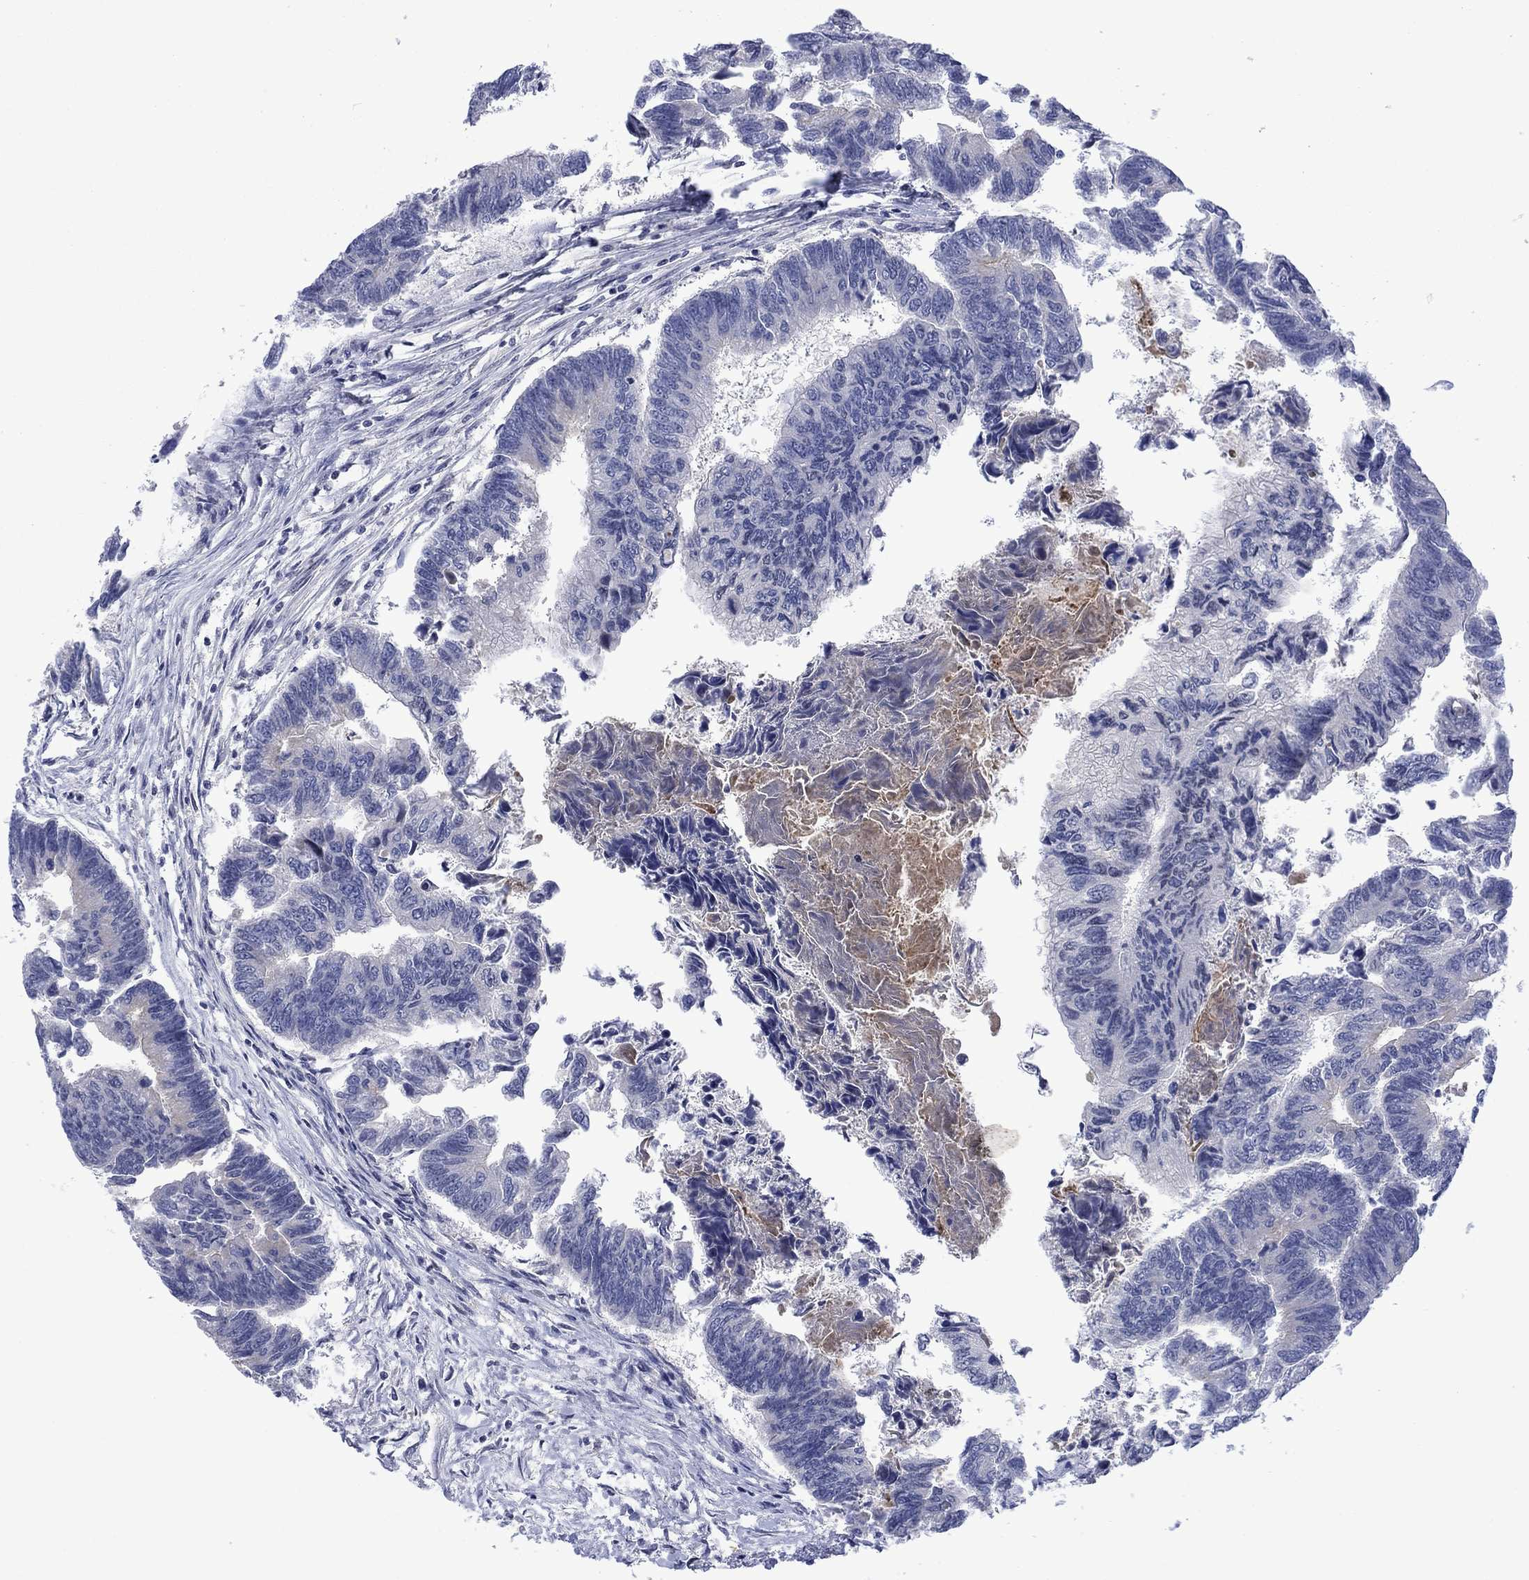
{"staining": {"intensity": "negative", "quantity": "none", "location": "none"}, "tissue": "colorectal cancer", "cell_type": "Tumor cells", "image_type": "cancer", "snomed": [{"axis": "morphology", "description": "Adenocarcinoma, NOS"}, {"axis": "topography", "description": "Colon"}], "caption": "Colorectal cancer was stained to show a protein in brown. There is no significant expression in tumor cells. The staining was performed using DAB to visualize the protein expression in brown, while the nuclei were stained in blue with hematoxylin (Magnification: 20x).", "gene": "AGL", "patient": {"sex": "female", "age": 65}}